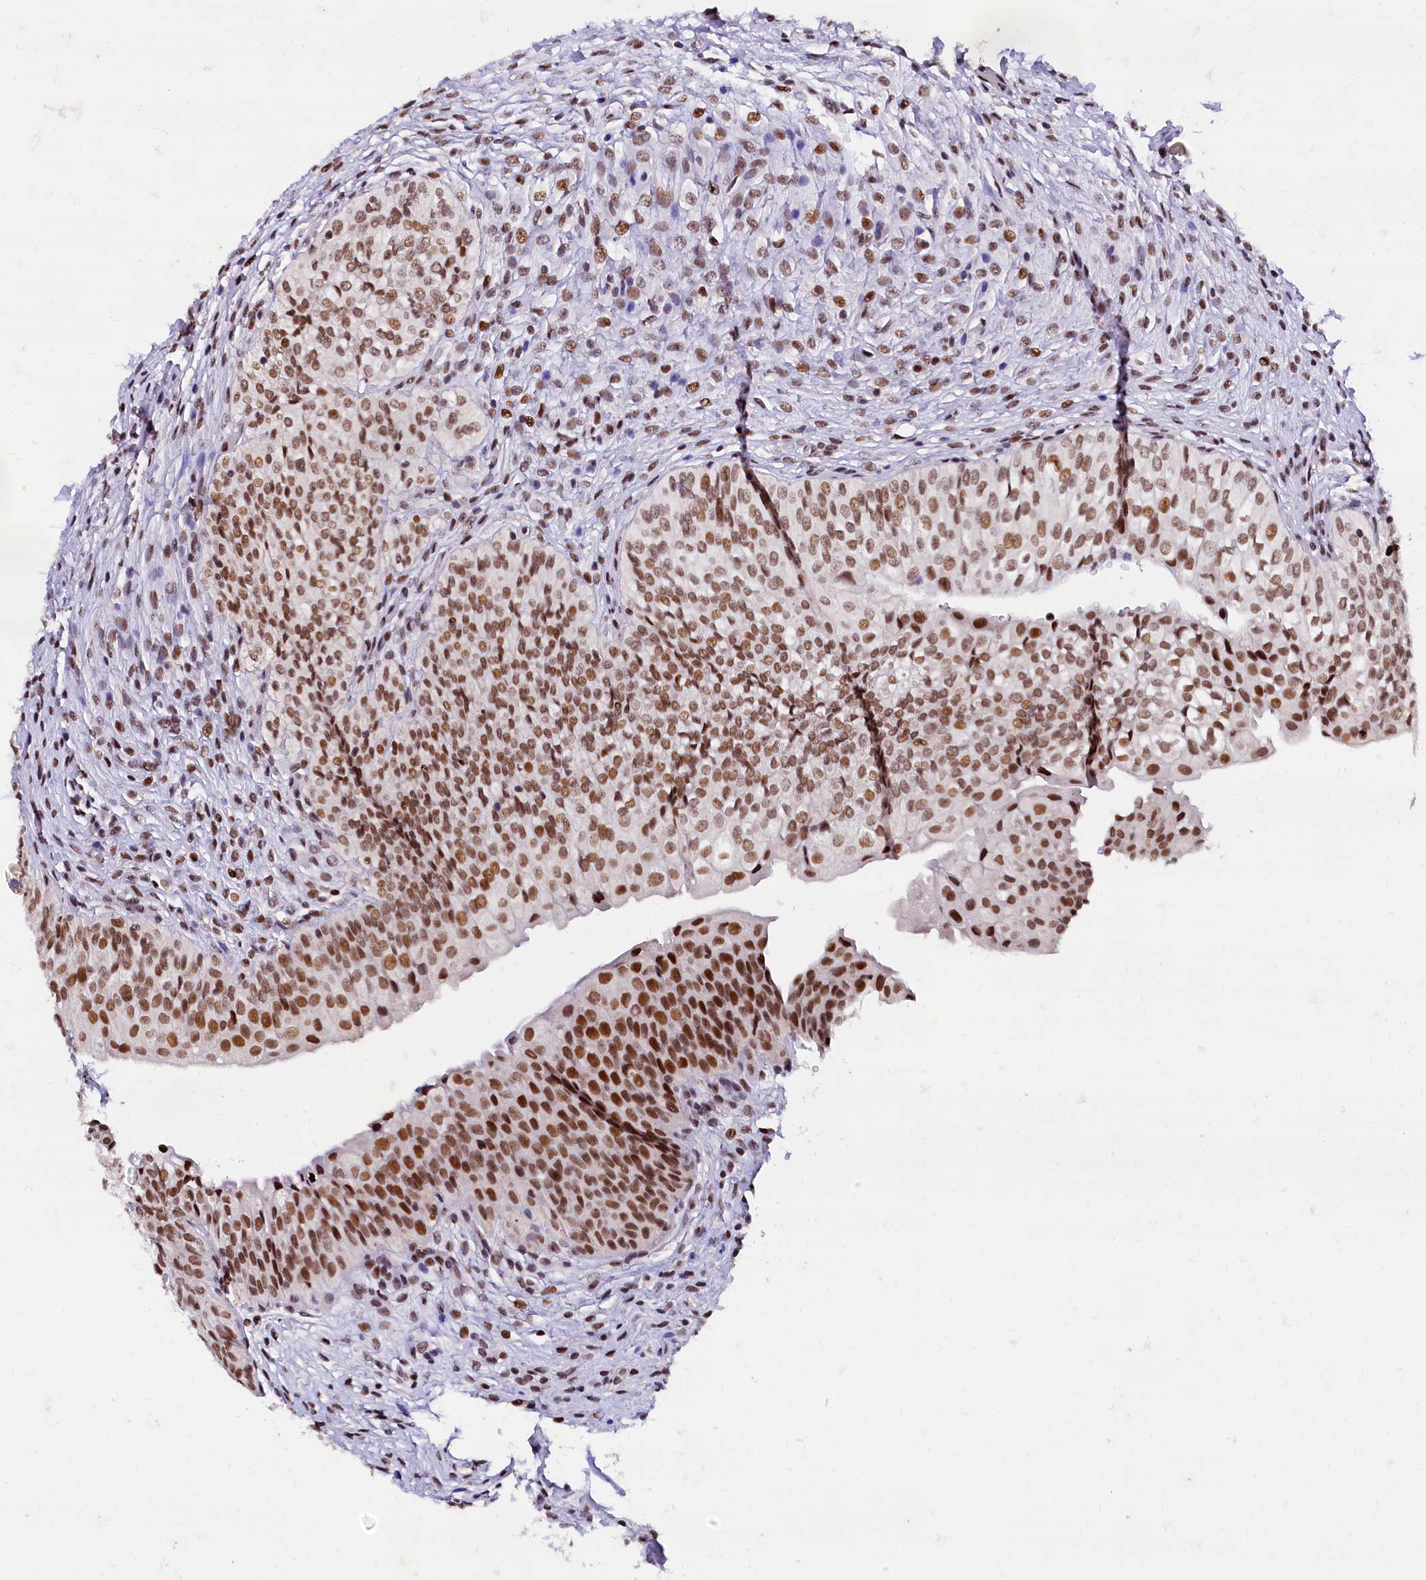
{"staining": {"intensity": "strong", "quantity": ">75%", "location": "nuclear"}, "tissue": "urinary bladder", "cell_type": "Urothelial cells", "image_type": "normal", "snomed": [{"axis": "morphology", "description": "Normal tissue, NOS"}, {"axis": "topography", "description": "Urinary bladder"}], "caption": "Protein staining demonstrates strong nuclear staining in approximately >75% of urothelial cells in normal urinary bladder. (DAB IHC, brown staining for protein, blue staining for nuclei).", "gene": "CPSF7", "patient": {"sex": "male", "age": 55}}